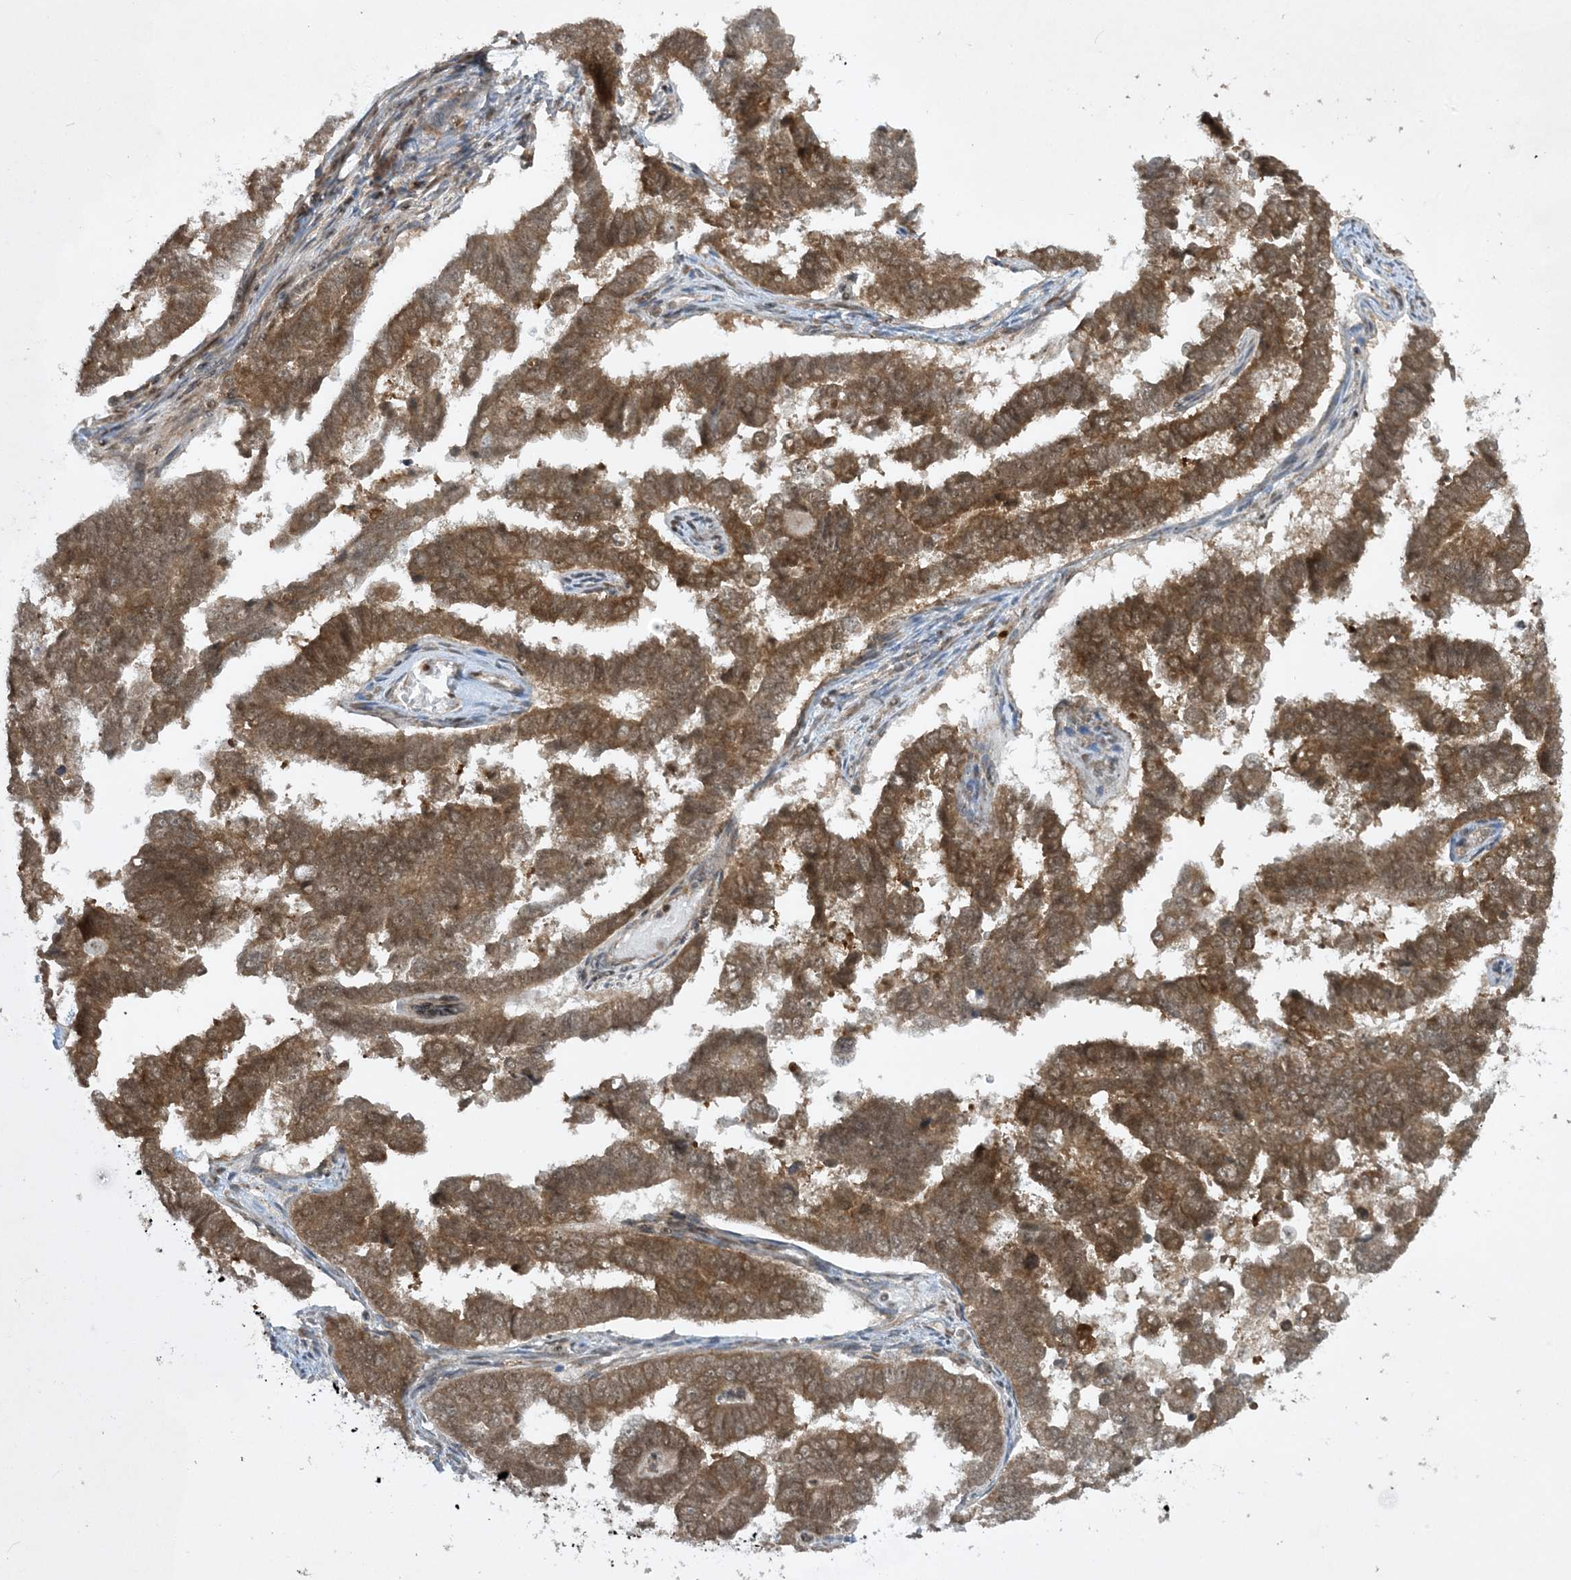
{"staining": {"intensity": "moderate", "quantity": ">75%", "location": "cytoplasmic/membranous,nuclear"}, "tissue": "endometrial cancer", "cell_type": "Tumor cells", "image_type": "cancer", "snomed": [{"axis": "morphology", "description": "Adenocarcinoma, NOS"}, {"axis": "topography", "description": "Endometrium"}], "caption": "Protein expression analysis of human endometrial cancer (adenocarcinoma) reveals moderate cytoplasmic/membranous and nuclear staining in about >75% of tumor cells.", "gene": "CERT1", "patient": {"sex": "female", "age": 75}}